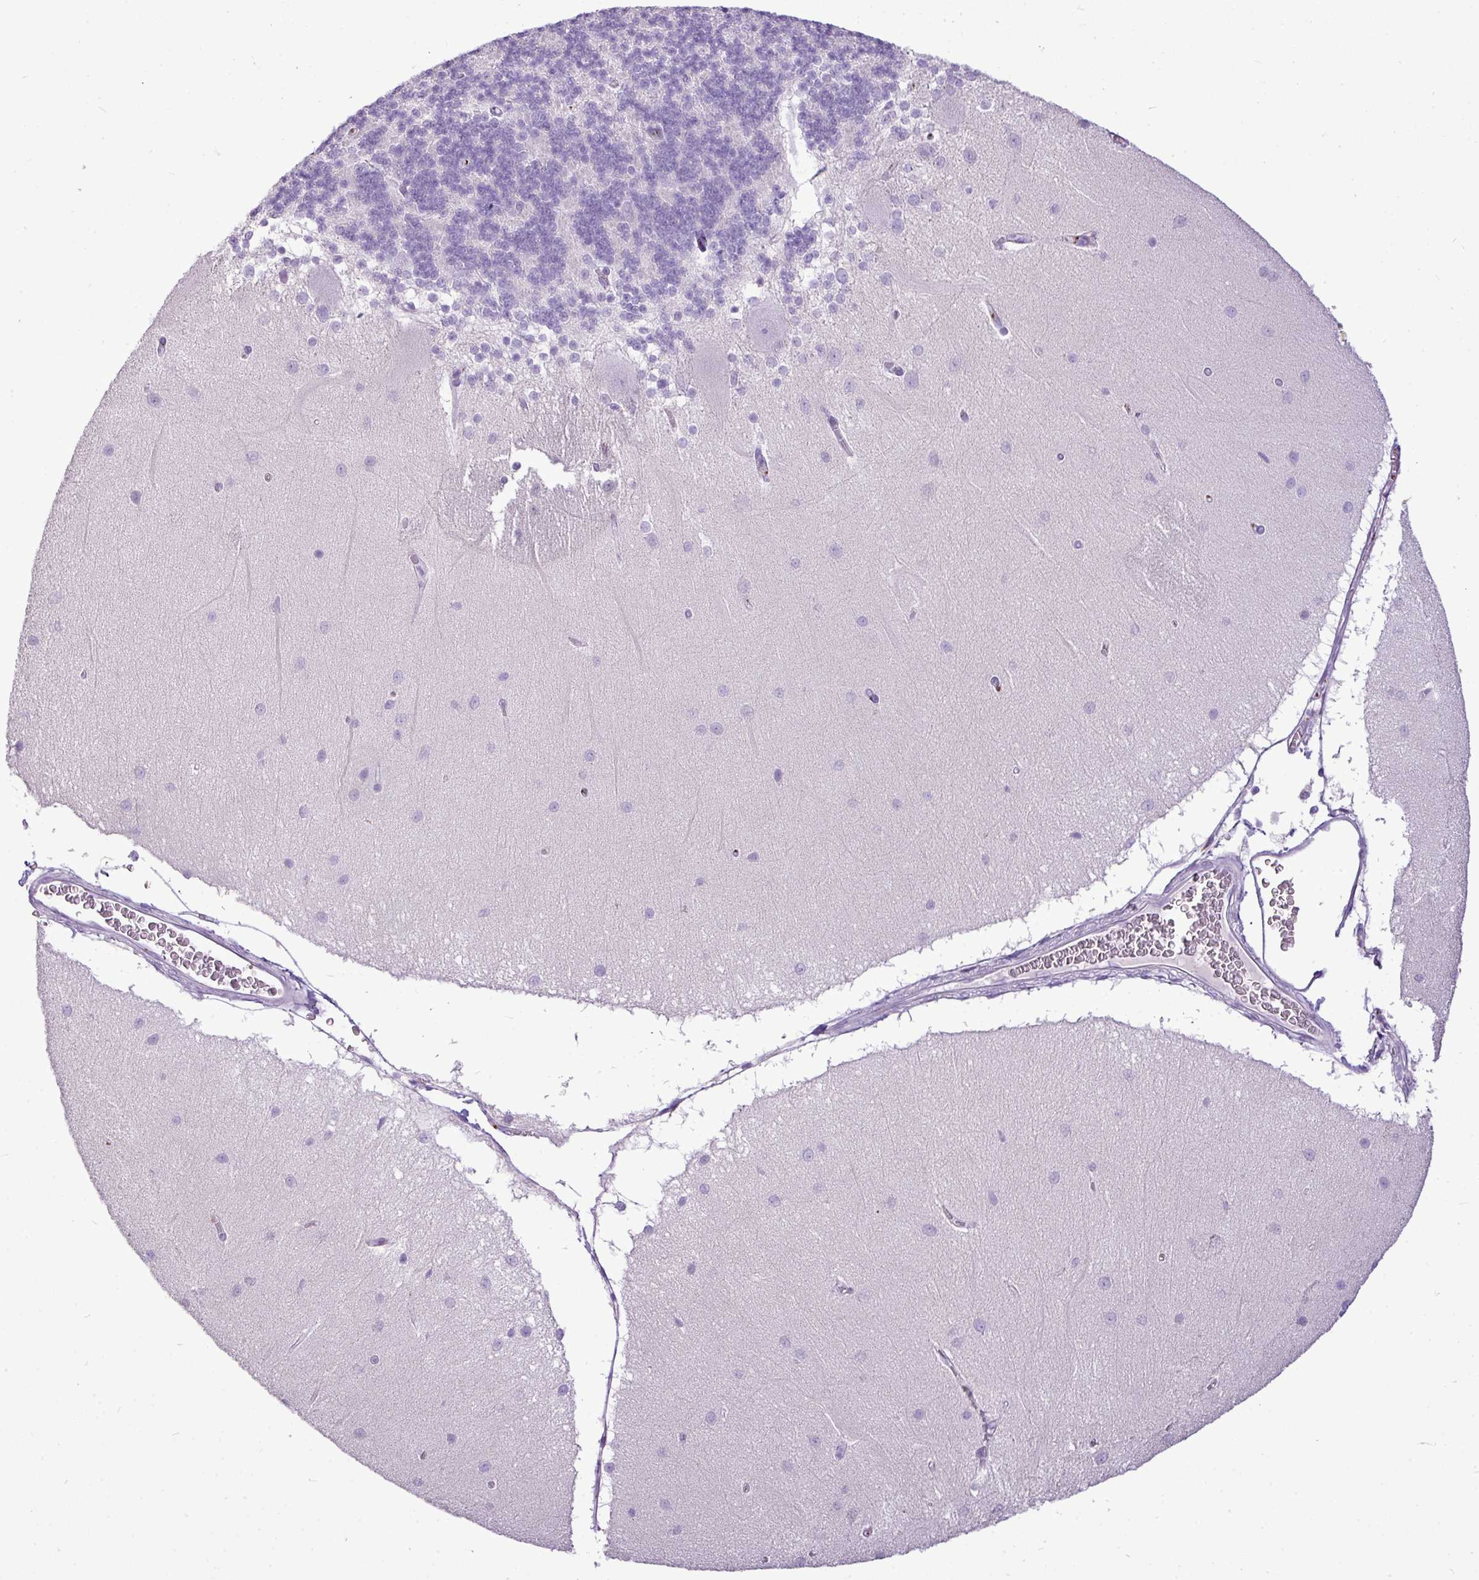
{"staining": {"intensity": "negative", "quantity": "none", "location": "none"}, "tissue": "cerebellum", "cell_type": "Cells in granular layer", "image_type": "normal", "snomed": [{"axis": "morphology", "description": "Normal tissue, NOS"}, {"axis": "topography", "description": "Cerebellum"}], "caption": "This histopathology image is of normal cerebellum stained with IHC to label a protein in brown with the nuclei are counter-stained blue. There is no positivity in cells in granular layer.", "gene": "FAM43A", "patient": {"sex": "female", "age": 54}}